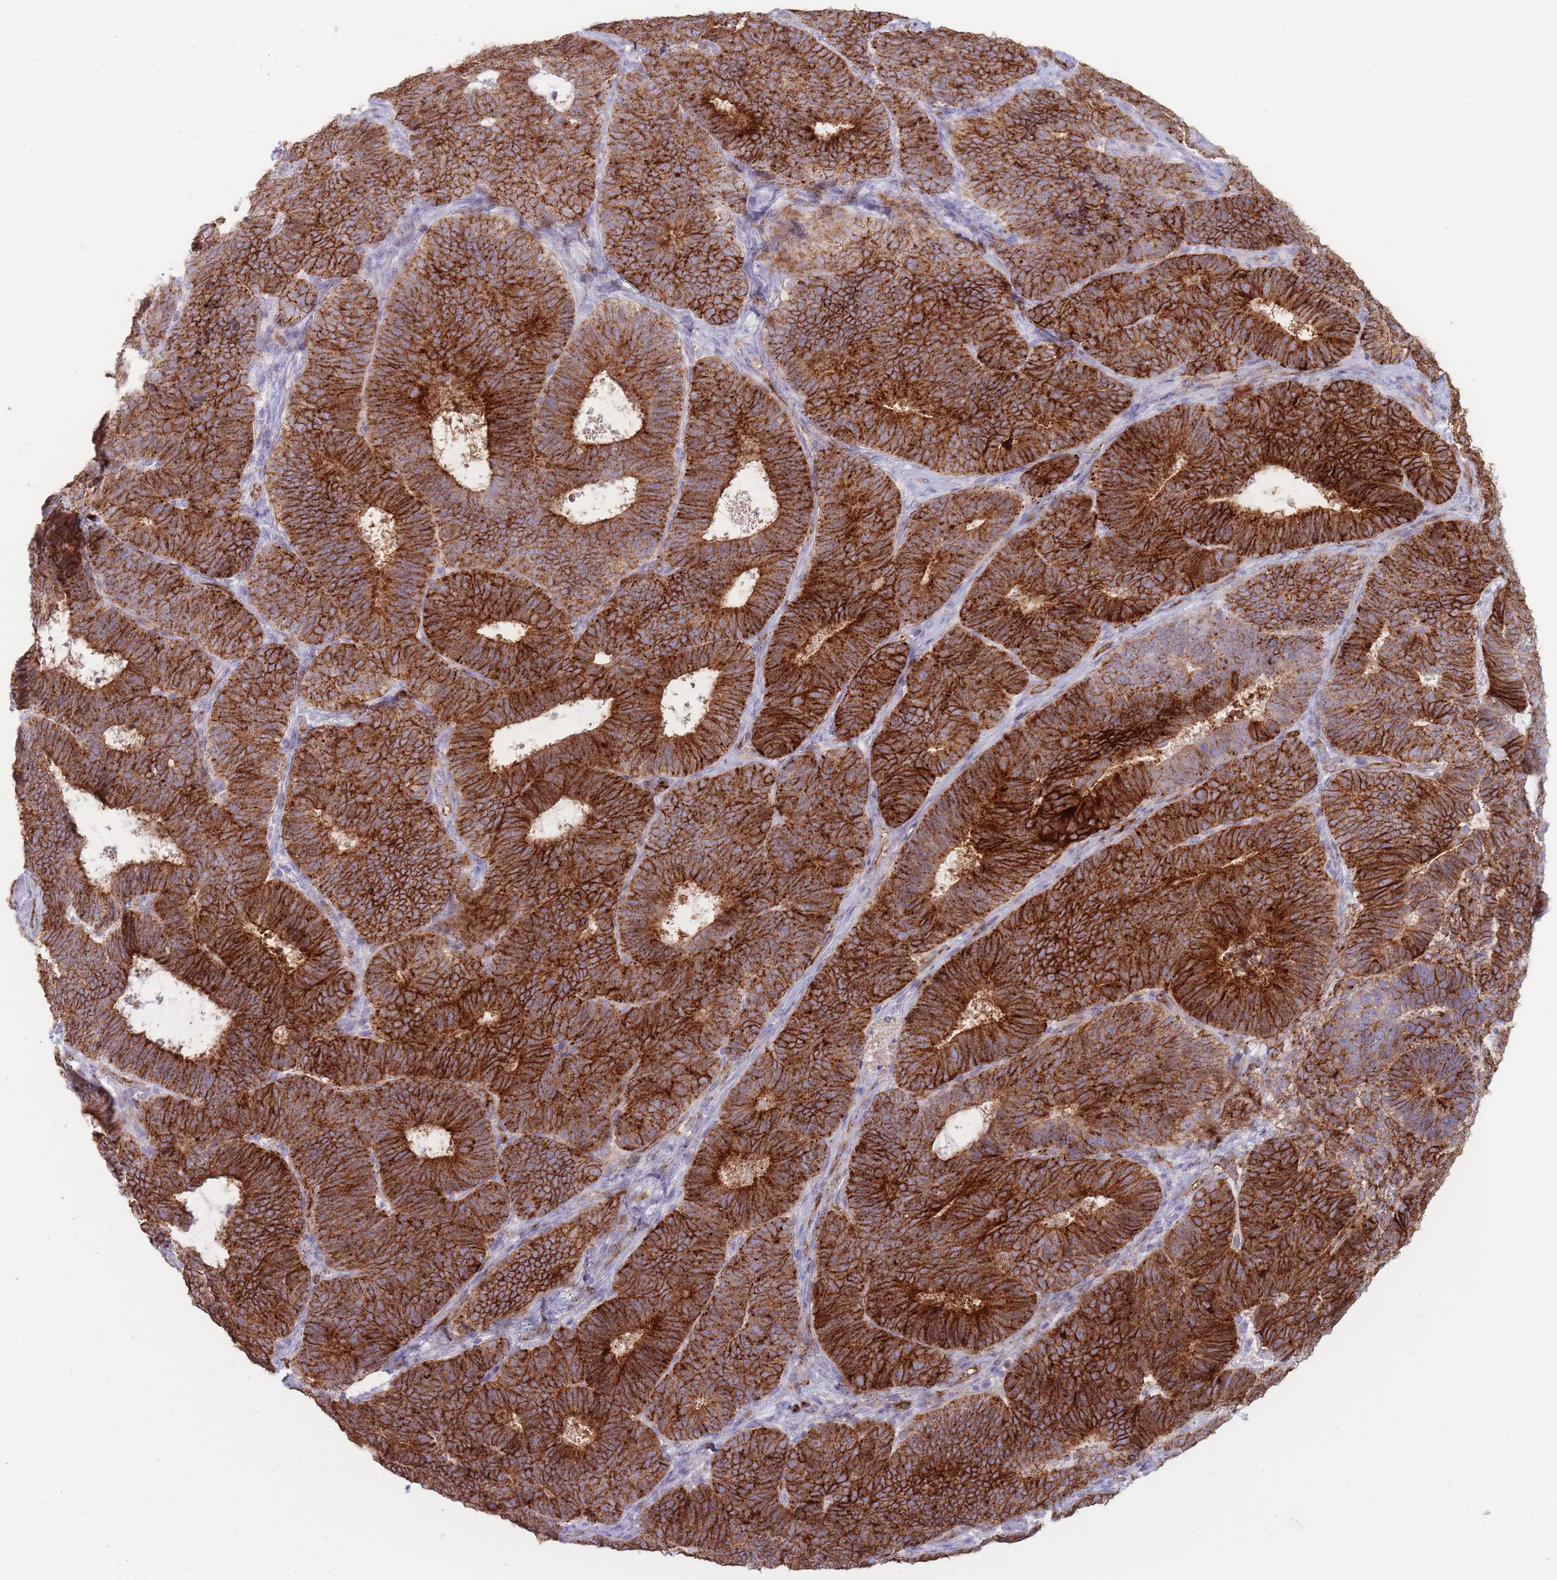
{"staining": {"intensity": "strong", "quantity": ">75%", "location": "cytoplasmic/membranous"}, "tissue": "endometrial cancer", "cell_type": "Tumor cells", "image_type": "cancer", "snomed": [{"axis": "morphology", "description": "Adenocarcinoma, NOS"}, {"axis": "topography", "description": "Endometrium"}], "caption": "Protein staining reveals strong cytoplasmic/membranous expression in about >75% of tumor cells in endometrial cancer. (DAB = brown stain, brightfield microscopy at high magnification).", "gene": "UTP14A", "patient": {"sex": "female", "age": 70}}